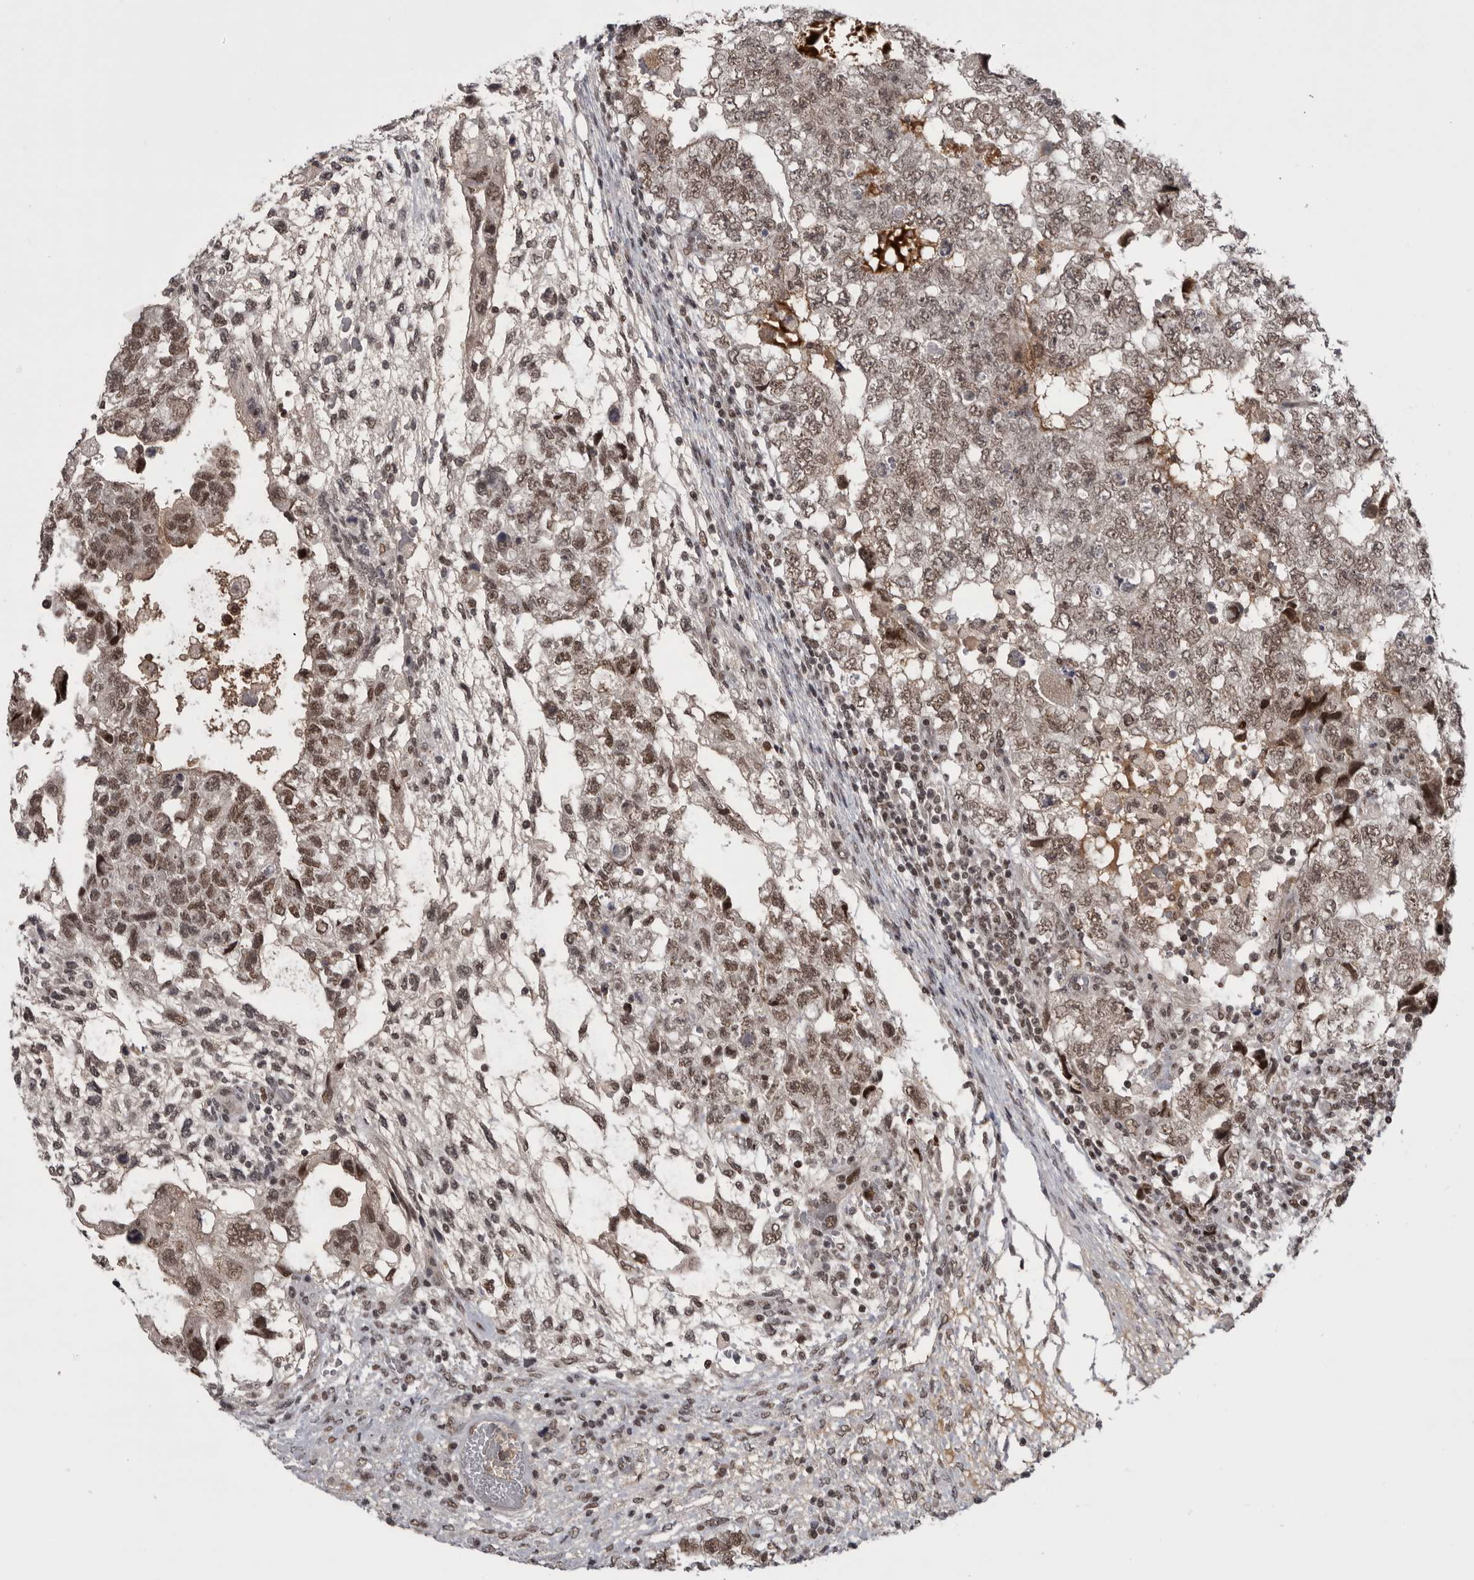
{"staining": {"intensity": "moderate", "quantity": ">75%", "location": "nuclear"}, "tissue": "testis cancer", "cell_type": "Tumor cells", "image_type": "cancer", "snomed": [{"axis": "morphology", "description": "Carcinoma, Embryonal, NOS"}, {"axis": "topography", "description": "Testis"}], "caption": "A high-resolution histopathology image shows IHC staining of testis cancer (embryonal carcinoma), which demonstrates moderate nuclear staining in approximately >75% of tumor cells.", "gene": "POU5F1", "patient": {"sex": "male", "age": 36}}